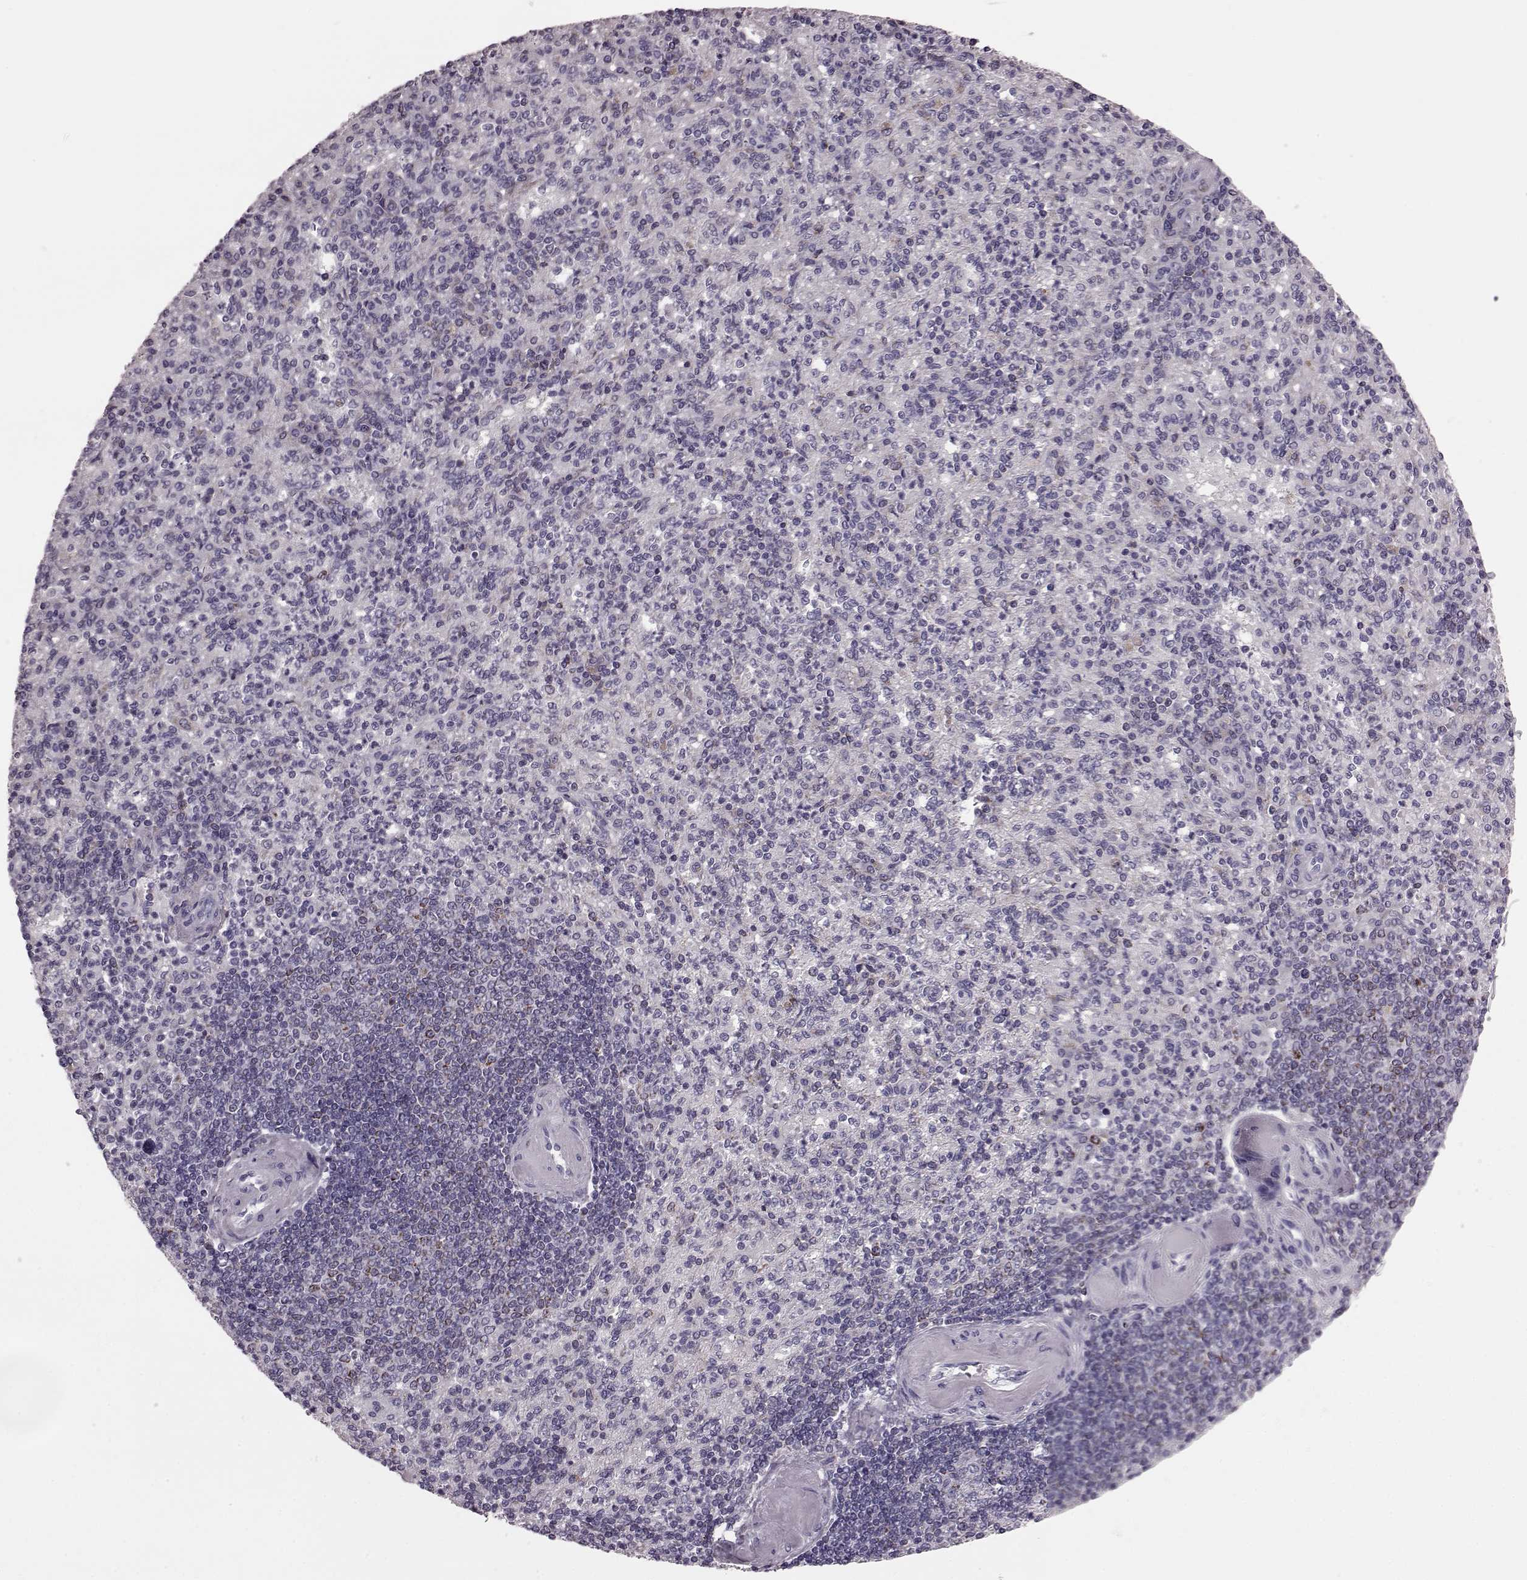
{"staining": {"intensity": "negative", "quantity": "none", "location": "none"}, "tissue": "spleen", "cell_type": "Cells in red pulp", "image_type": "normal", "snomed": [{"axis": "morphology", "description": "Normal tissue, NOS"}, {"axis": "topography", "description": "Spleen"}], "caption": "Immunohistochemical staining of normal human spleen reveals no significant expression in cells in red pulp. (Brightfield microscopy of DAB immunohistochemistry (IHC) at high magnification).", "gene": "RIMS2", "patient": {"sex": "female", "age": 74}}